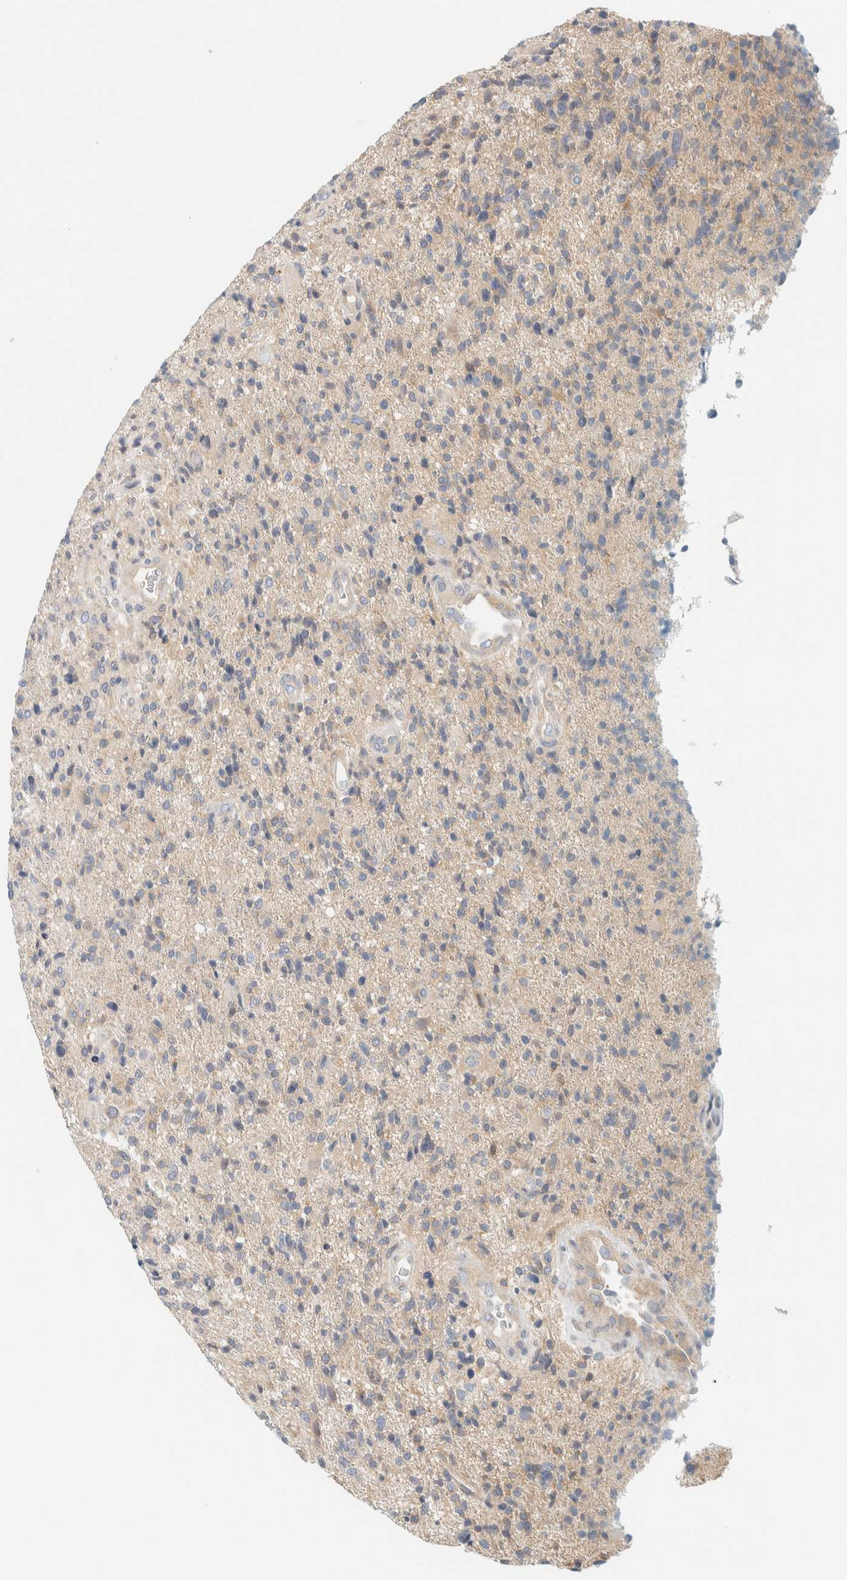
{"staining": {"intensity": "weak", "quantity": ">75%", "location": "cytoplasmic/membranous"}, "tissue": "glioma", "cell_type": "Tumor cells", "image_type": "cancer", "snomed": [{"axis": "morphology", "description": "Glioma, malignant, High grade"}, {"axis": "topography", "description": "Brain"}], "caption": "Human malignant glioma (high-grade) stained with a protein marker shows weak staining in tumor cells.", "gene": "PTGES3L-AARSD1", "patient": {"sex": "male", "age": 72}}